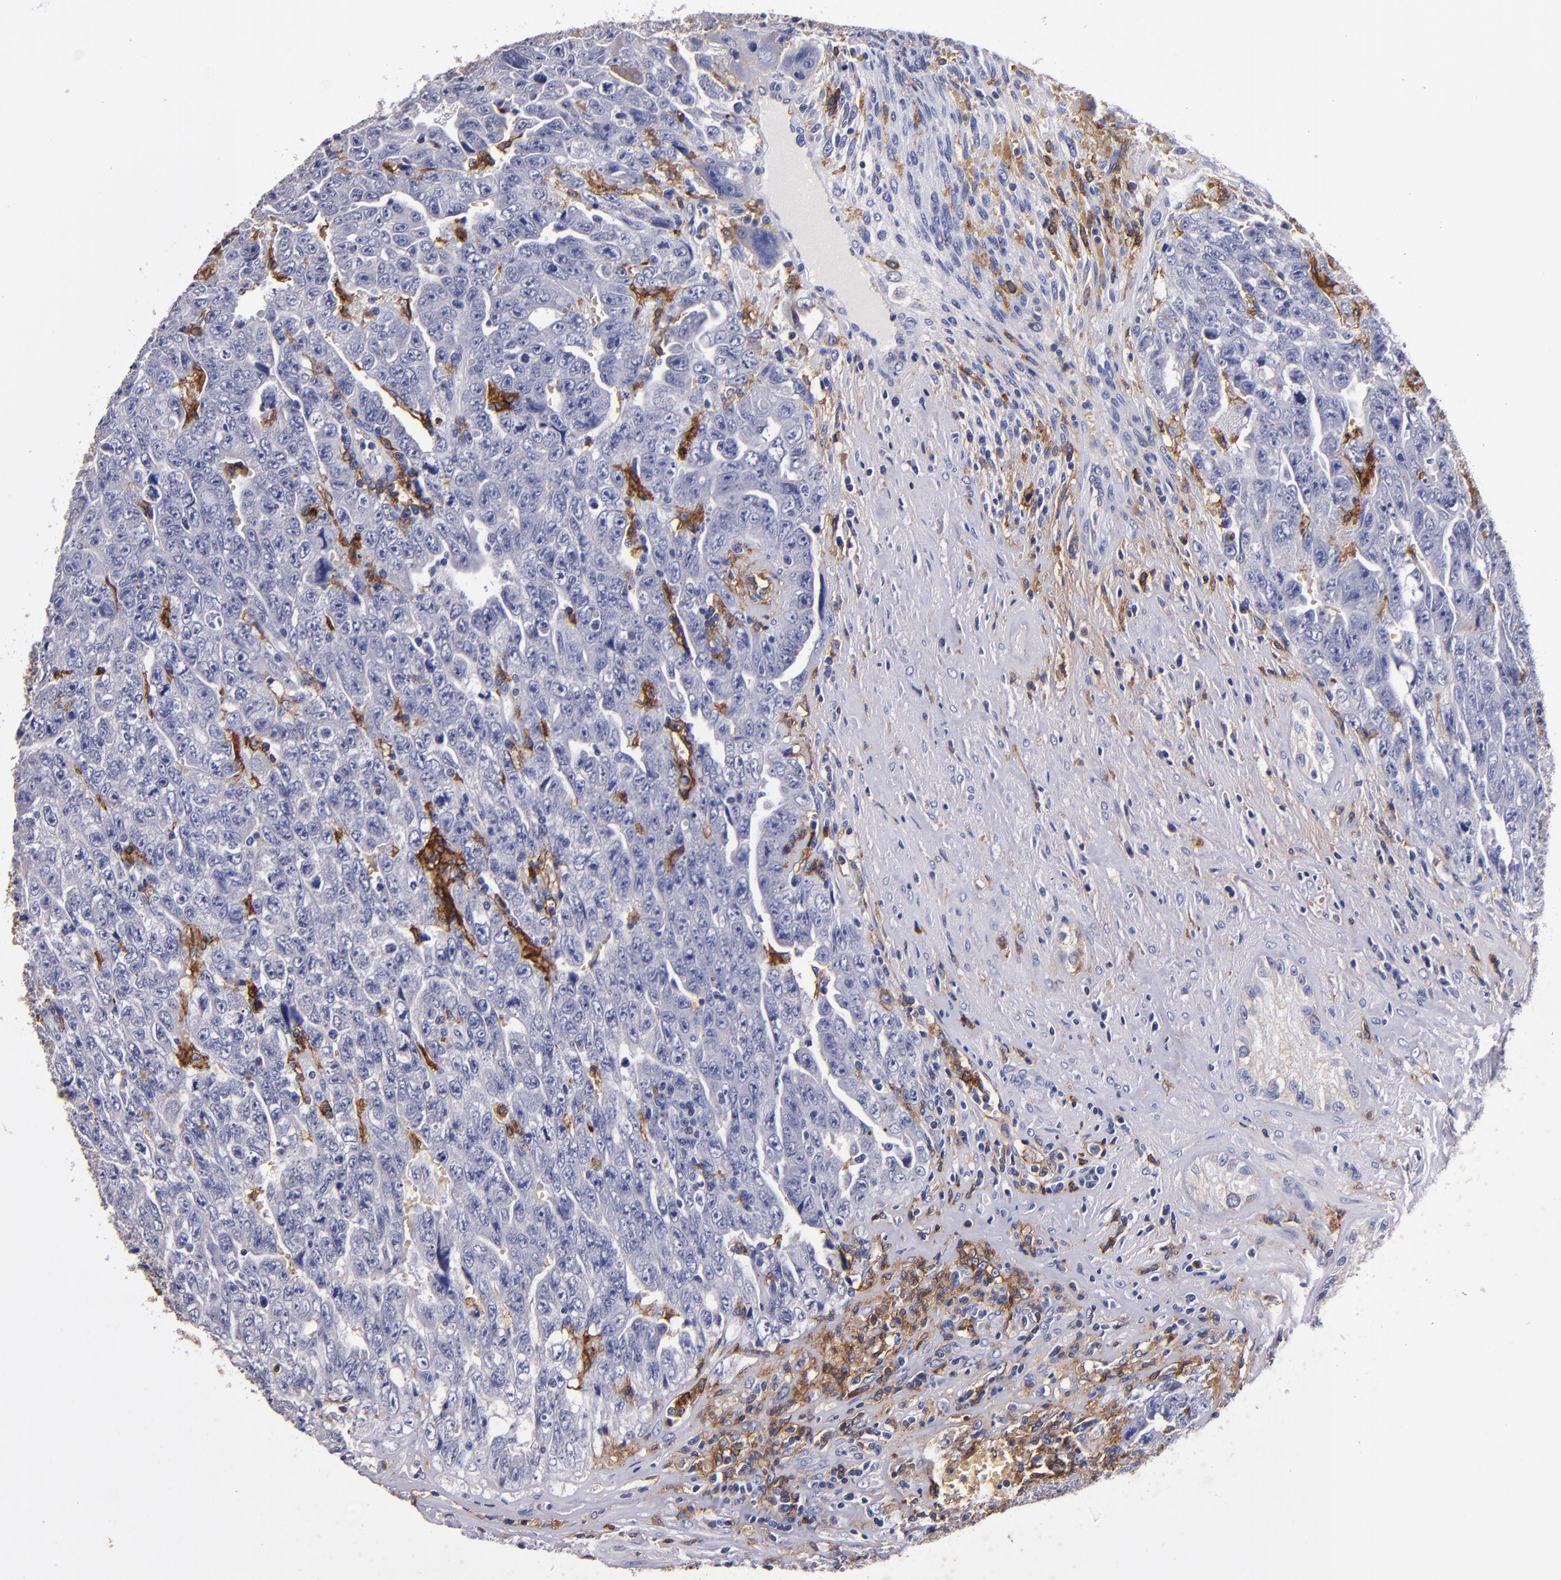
{"staining": {"intensity": "negative", "quantity": "none", "location": "none"}, "tissue": "testis cancer", "cell_type": "Tumor cells", "image_type": "cancer", "snomed": [{"axis": "morphology", "description": "Carcinoma, Embryonal, NOS"}, {"axis": "topography", "description": "Testis"}], "caption": "The photomicrograph displays no staining of tumor cells in testis cancer (embryonal carcinoma).", "gene": "SIRPA", "patient": {"sex": "male", "age": 28}}